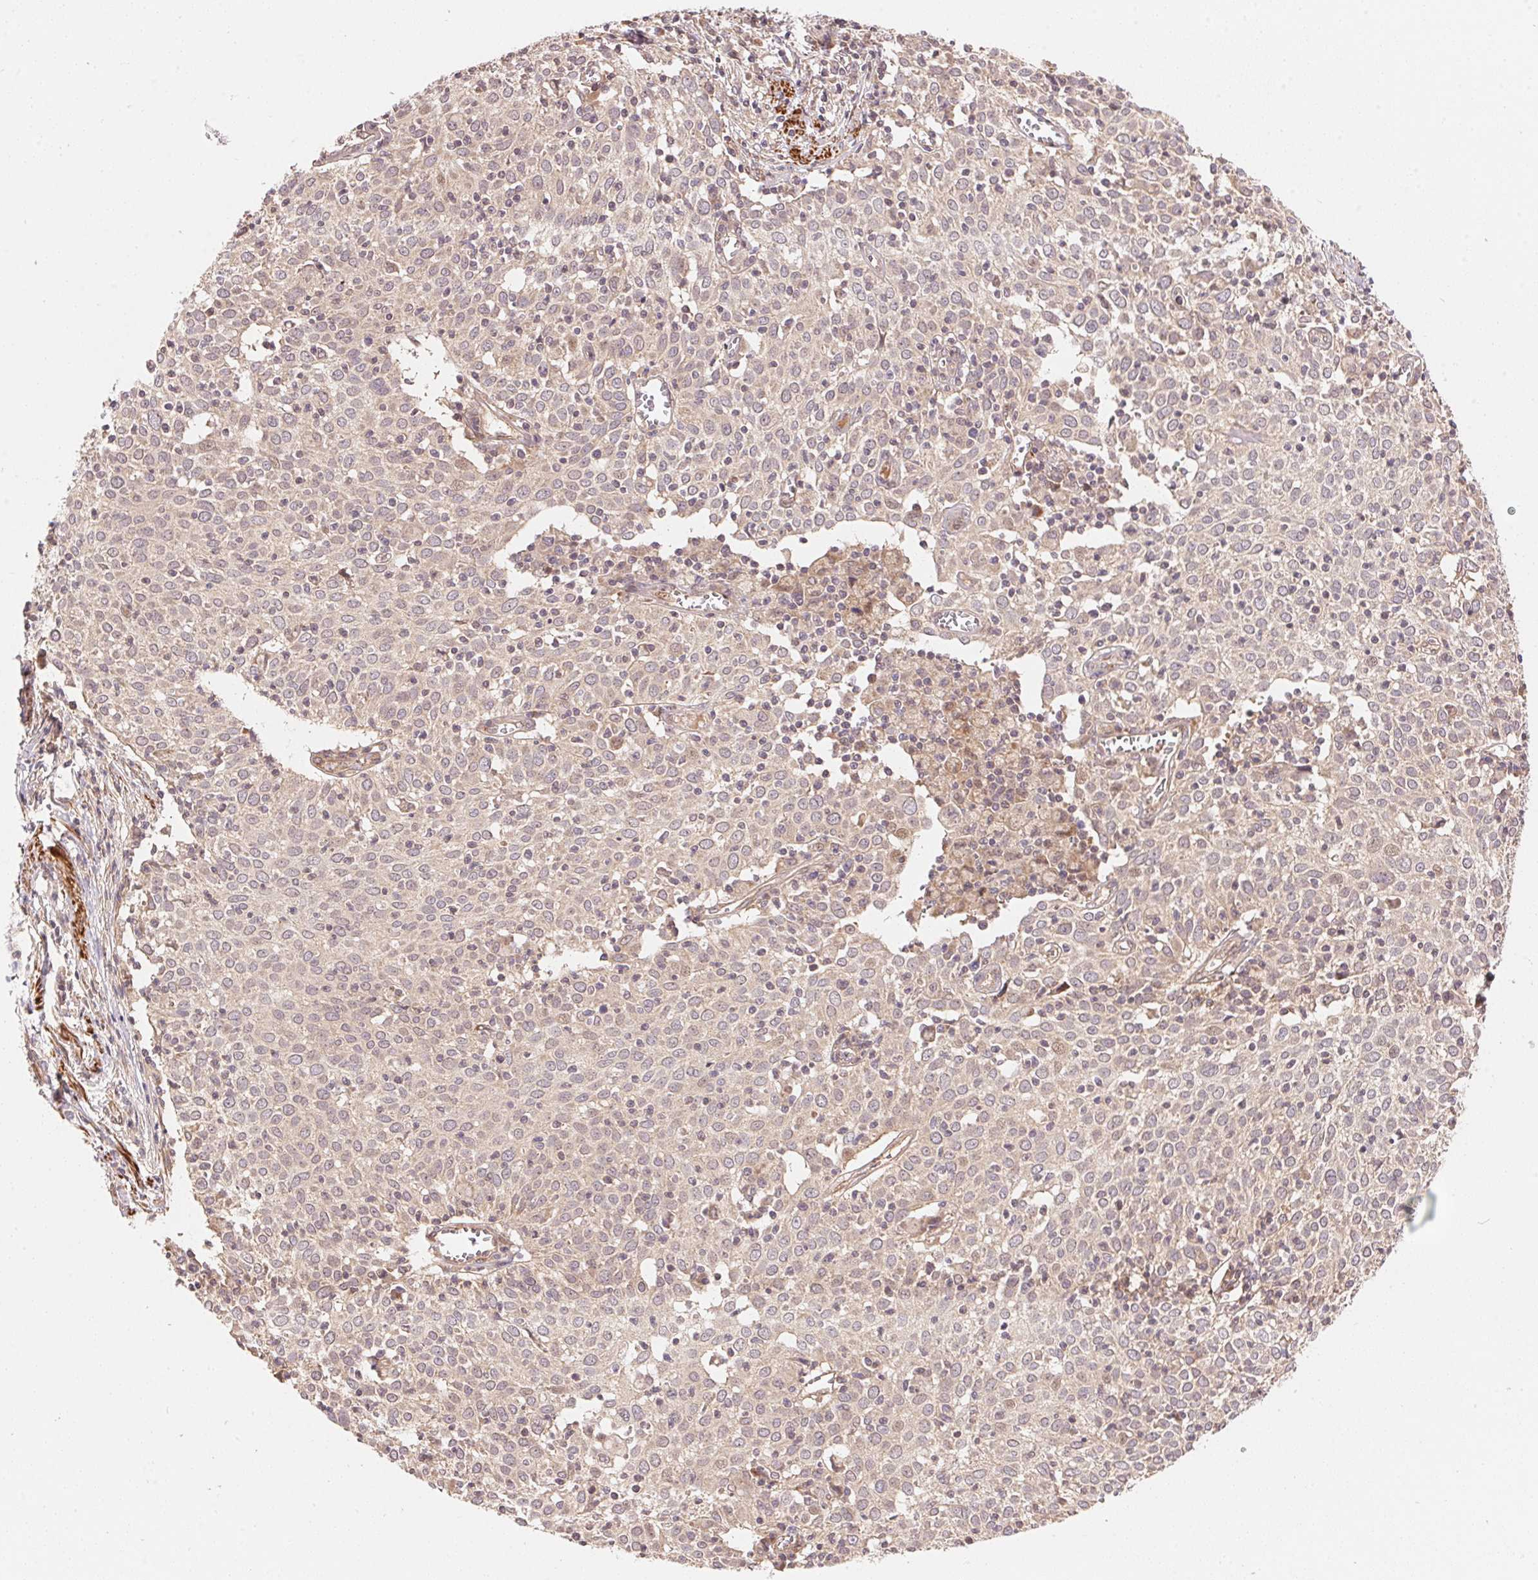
{"staining": {"intensity": "weak", "quantity": "<25%", "location": "cytoplasmic/membranous"}, "tissue": "cervical cancer", "cell_type": "Tumor cells", "image_type": "cancer", "snomed": [{"axis": "morphology", "description": "Squamous cell carcinoma, NOS"}, {"axis": "topography", "description": "Cervix"}], "caption": "This is an immunohistochemistry (IHC) histopathology image of human cervical cancer (squamous cell carcinoma). There is no positivity in tumor cells.", "gene": "TNIP2", "patient": {"sex": "female", "age": 39}}